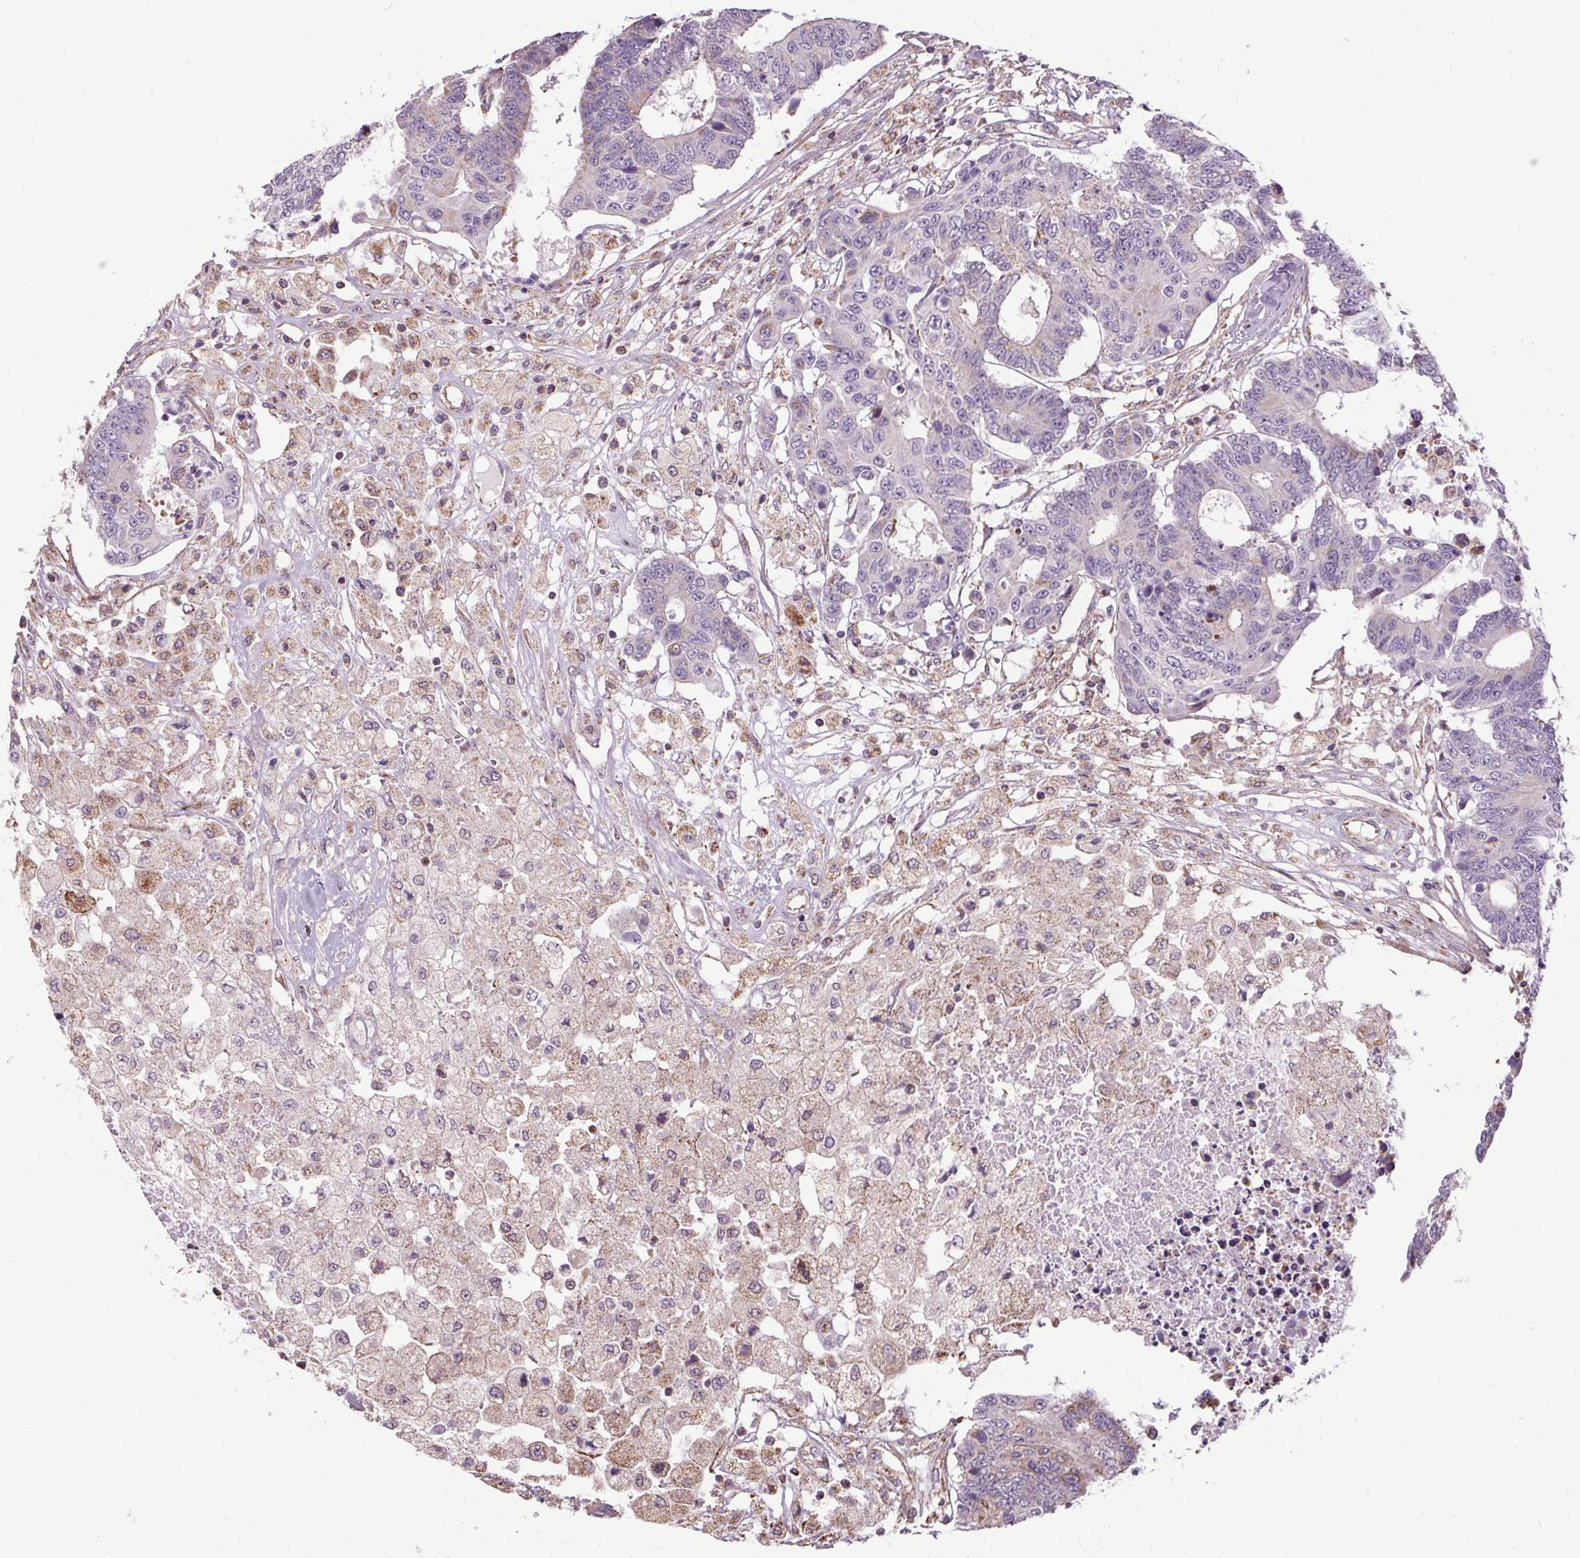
{"staining": {"intensity": "moderate", "quantity": "<25%", "location": "cytoplasmic/membranous"}, "tissue": "colorectal cancer", "cell_type": "Tumor cells", "image_type": "cancer", "snomed": [{"axis": "morphology", "description": "Adenocarcinoma, NOS"}, {"axis": "topography", "description": "Colon"}], "caption": "Protein expression analysis of colorectal cancer (adenocarcinoma) exhibits moderate cytoplasmic/membranous expression in approximately <25% of tumor cells. (Stains: DAB (3,3'-diaminobenzidine) in brown, nuclei in blue, Microscopy: brightfield microscopy at high magnification).", "gene": "ZNF548", "patient": {"sex": "female", "age": 48}}